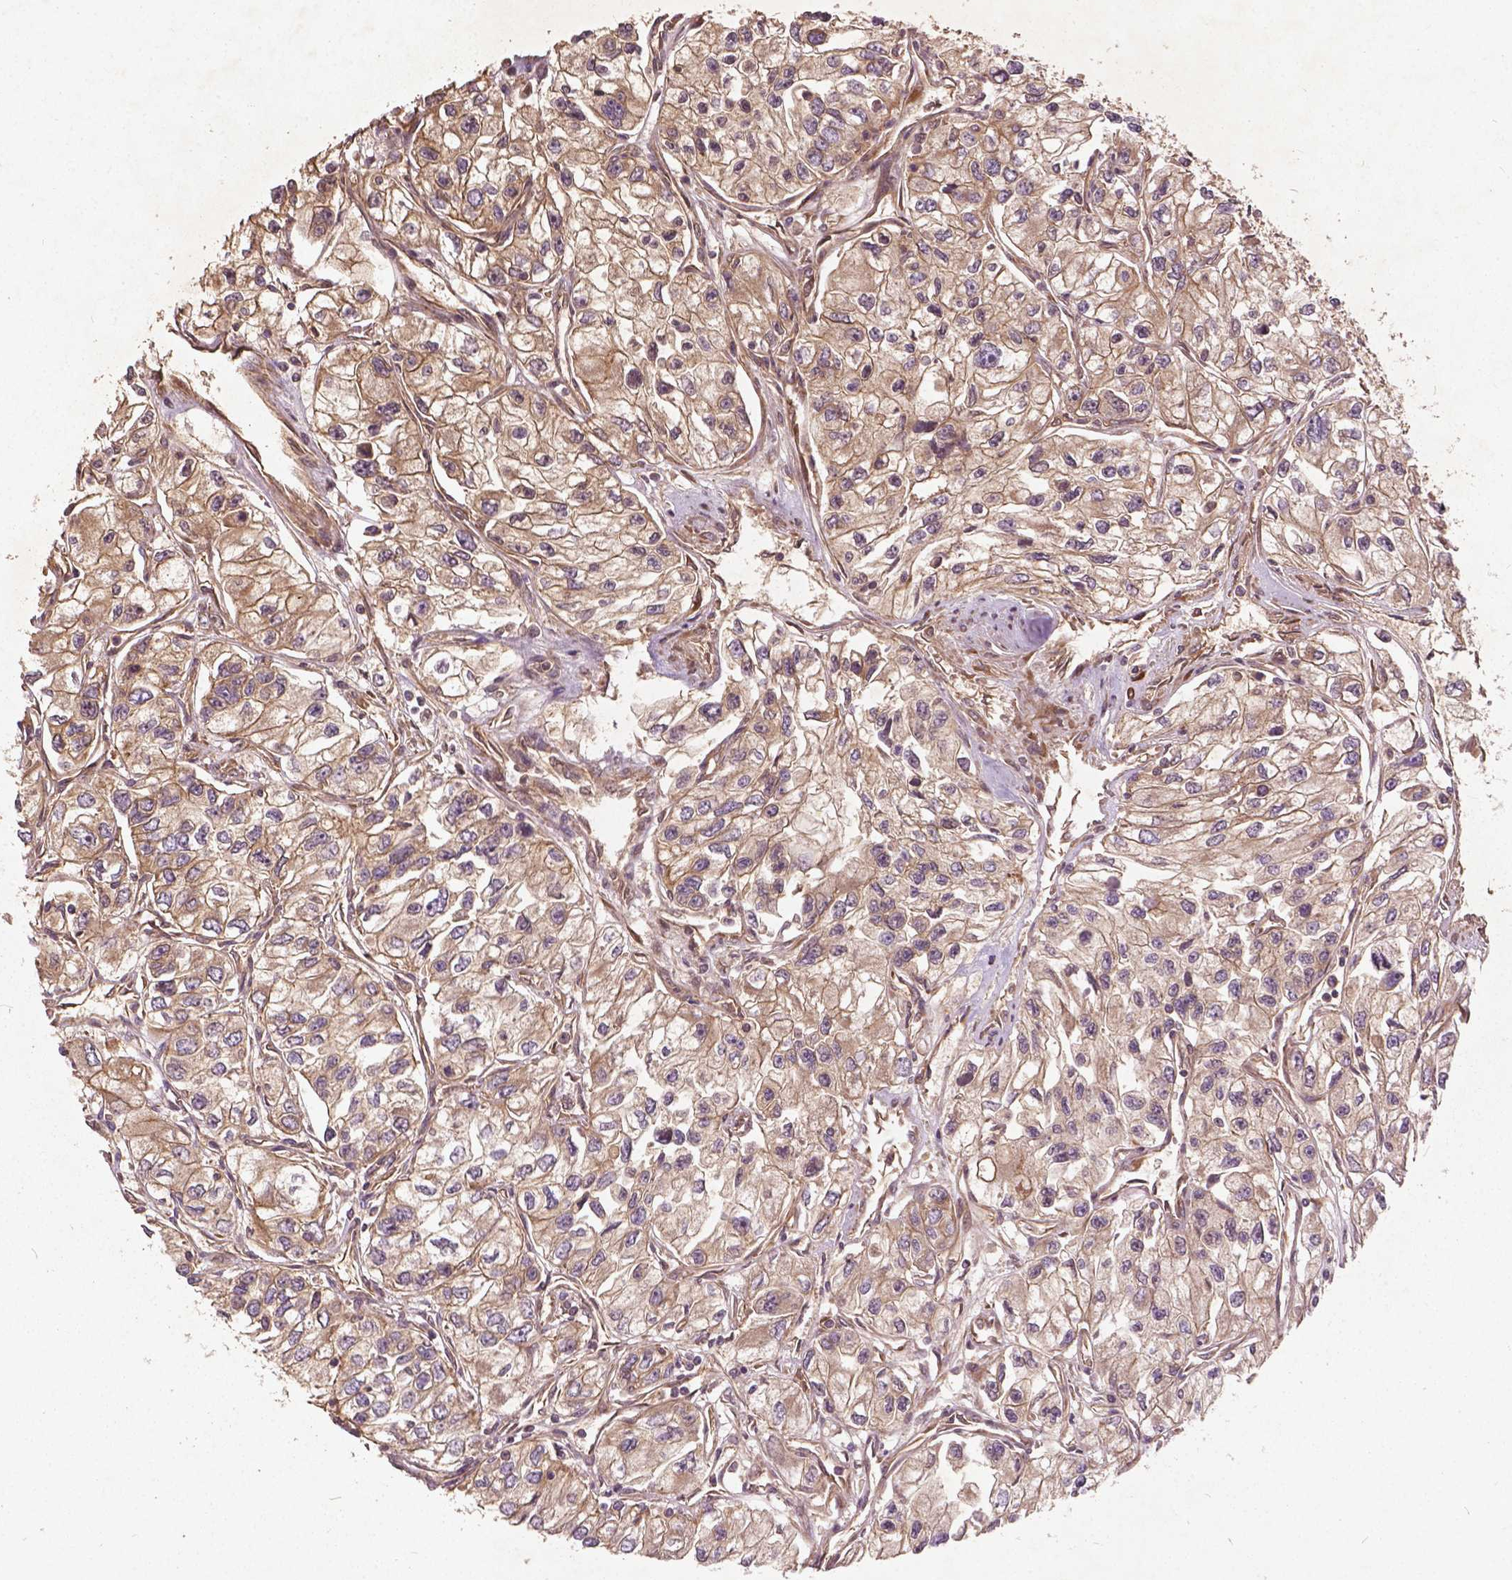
{"staining": {"intensity": "weak", "quantity": ">75%", "location": "cytoplasmic/membranous"}, "tissue": "renal cancer", "cell_type": "Tumor cells", "image_type": "cancer", "snomed": [{"axis": "morphology", "description": "Adenocarcinoma, NOS"}, {"axis": "topography", "description": "Kidney"}], "caption": "Renal adenocarcinoma stained with immunohistochemistry (IHC) demonstrates weak cytoplasmic/membranous staining in approximately >75% of tumor cells.", "gene": "UBXN2A", "patient": {"sex": "female", "age": 59}}